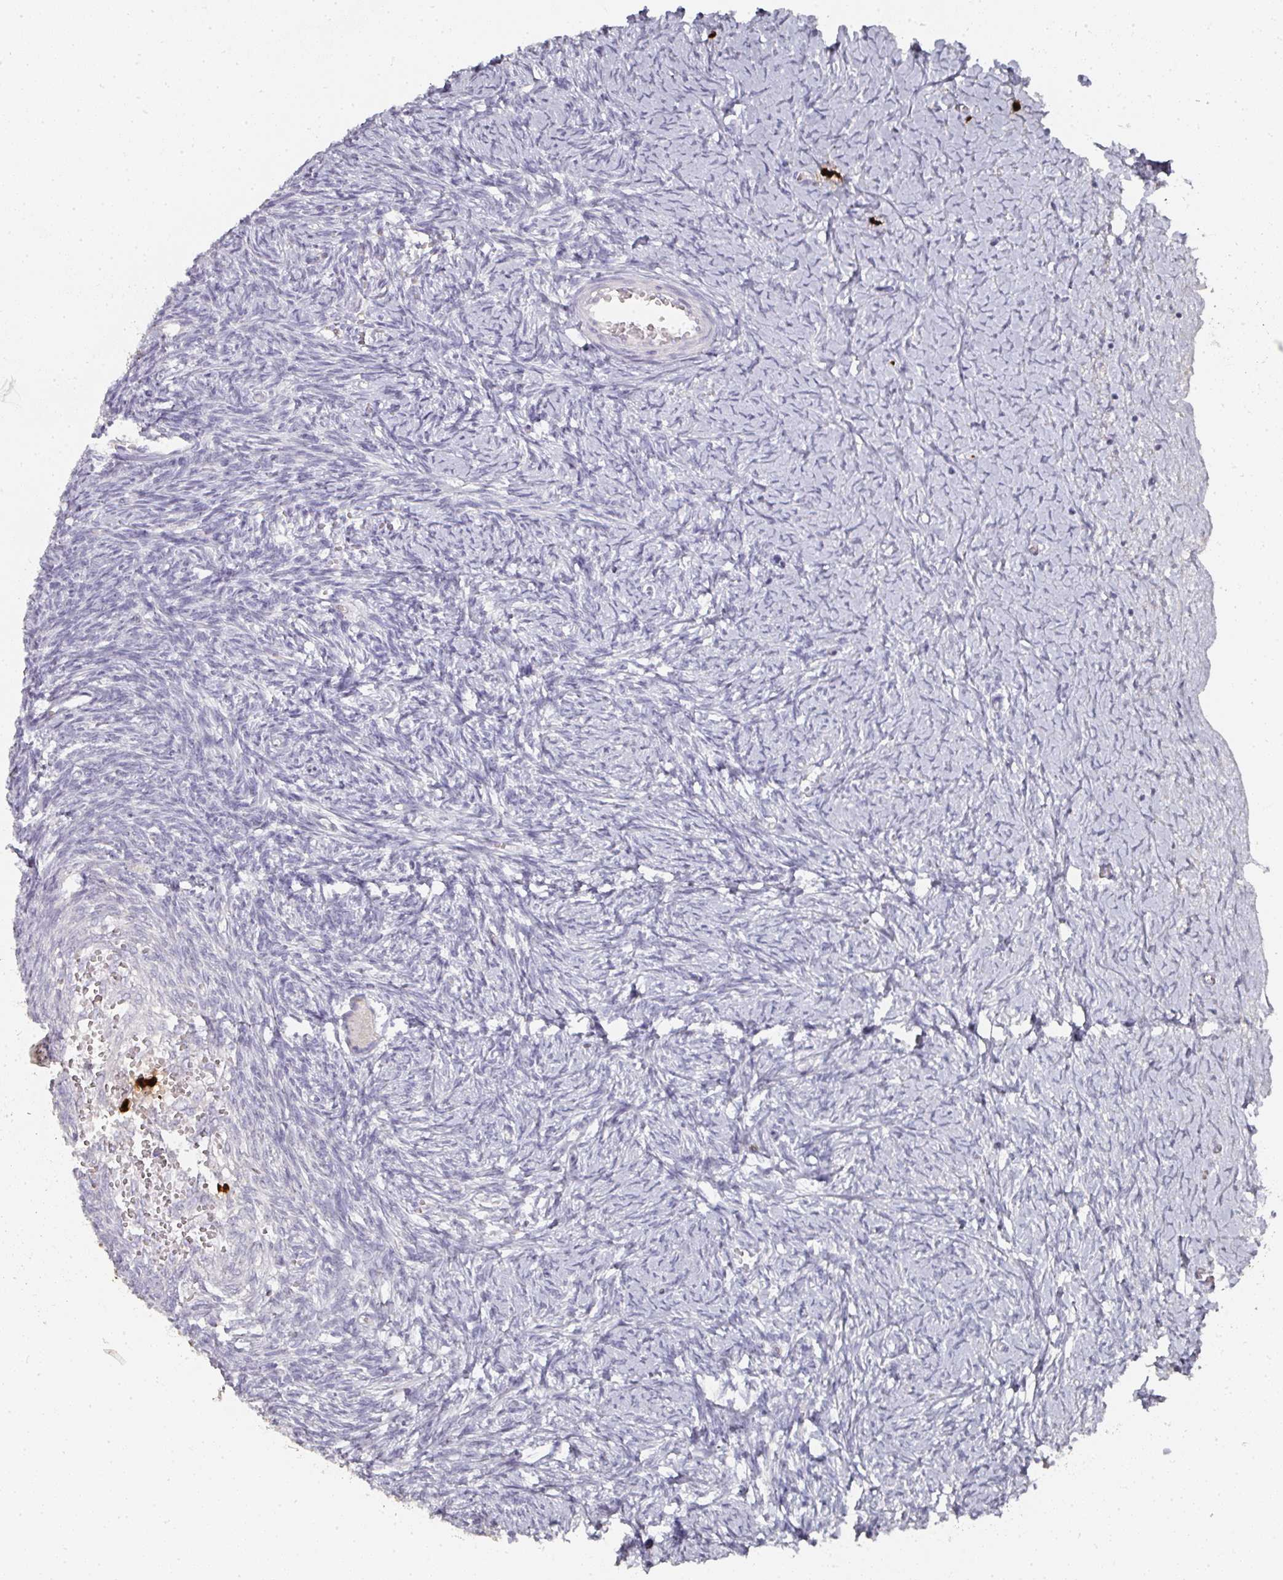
{"staining": {"intensity": "negative", "quantity": "none", "location": "none"}, "tissue": "ovary", "cell_type": "Follicle cells", "image_type": "normal", "snomed": [{"axis": "morphology", "description": "Normal tissue, NOS"}, {"axis": "topography", "description": "Ovary"}], "caption": "Protein analysis of normal ovary displays no significant staining in follicle cells.", "gene": "CAMP", "patient": {"sex": "female", "age": 39}}